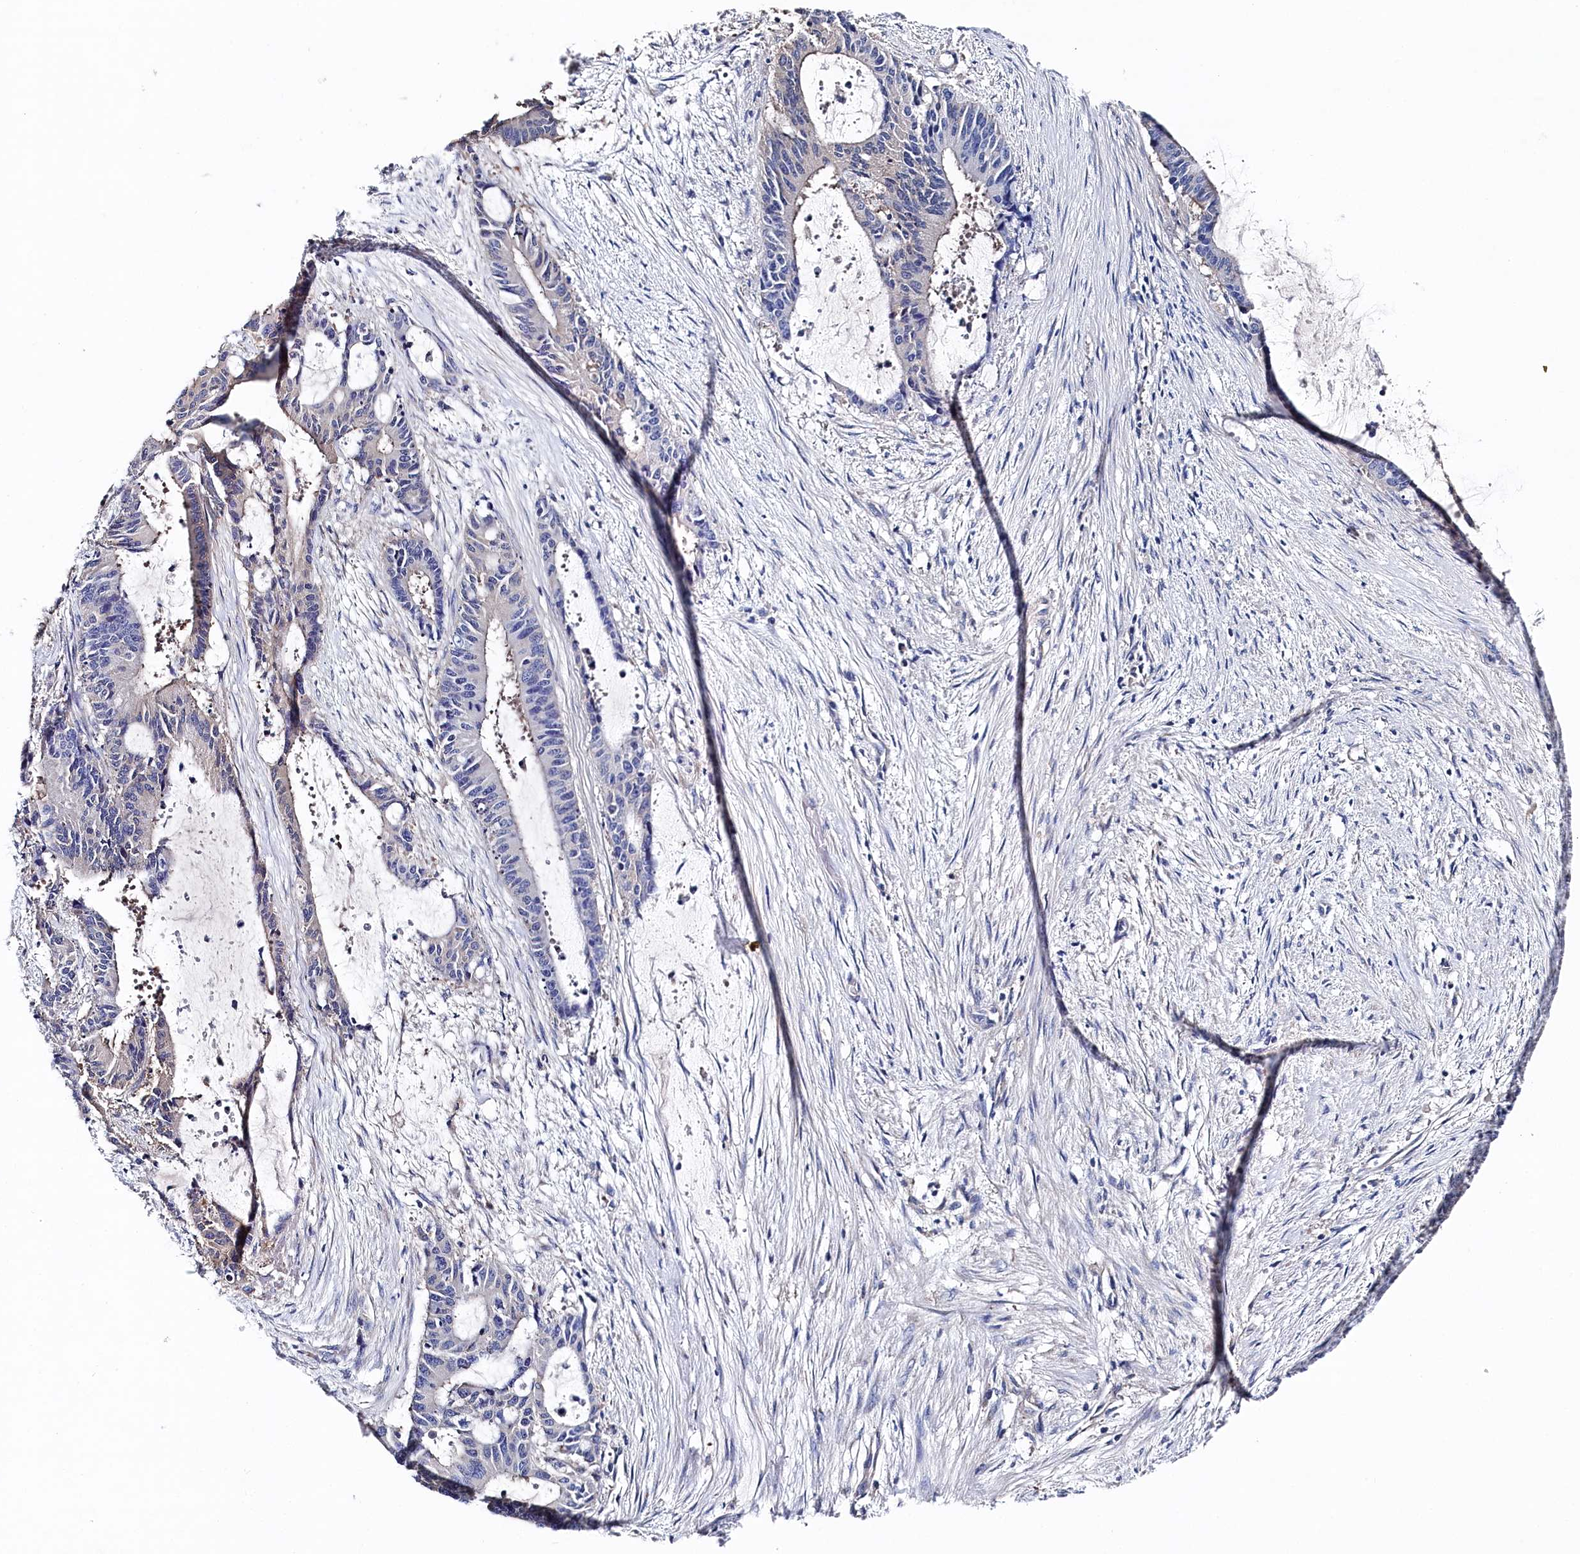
{"staining": {"intensity": "negative", "quantity": "none", "location": "none"}, "tissue": "liver cancer", "cell_type": "Tumor cells", "image_type": "cancer", "snomed": [{"axis": "morphology", "description": "Normal tissue, NOS"}, {"axis": "morphology", "description": "Cholangiocarcinoma"}, {"axis": "topography", "description": "Liver"}, {"axis": "topography", "description": "Peripheral nerve tissue"}], "caption": "The photomicrograph demonstrates no significant expression in tumor cells of liver cholangiocarcinoma.", "gene": "BHMT", "patient": {"sex": "female", "age": 73}}